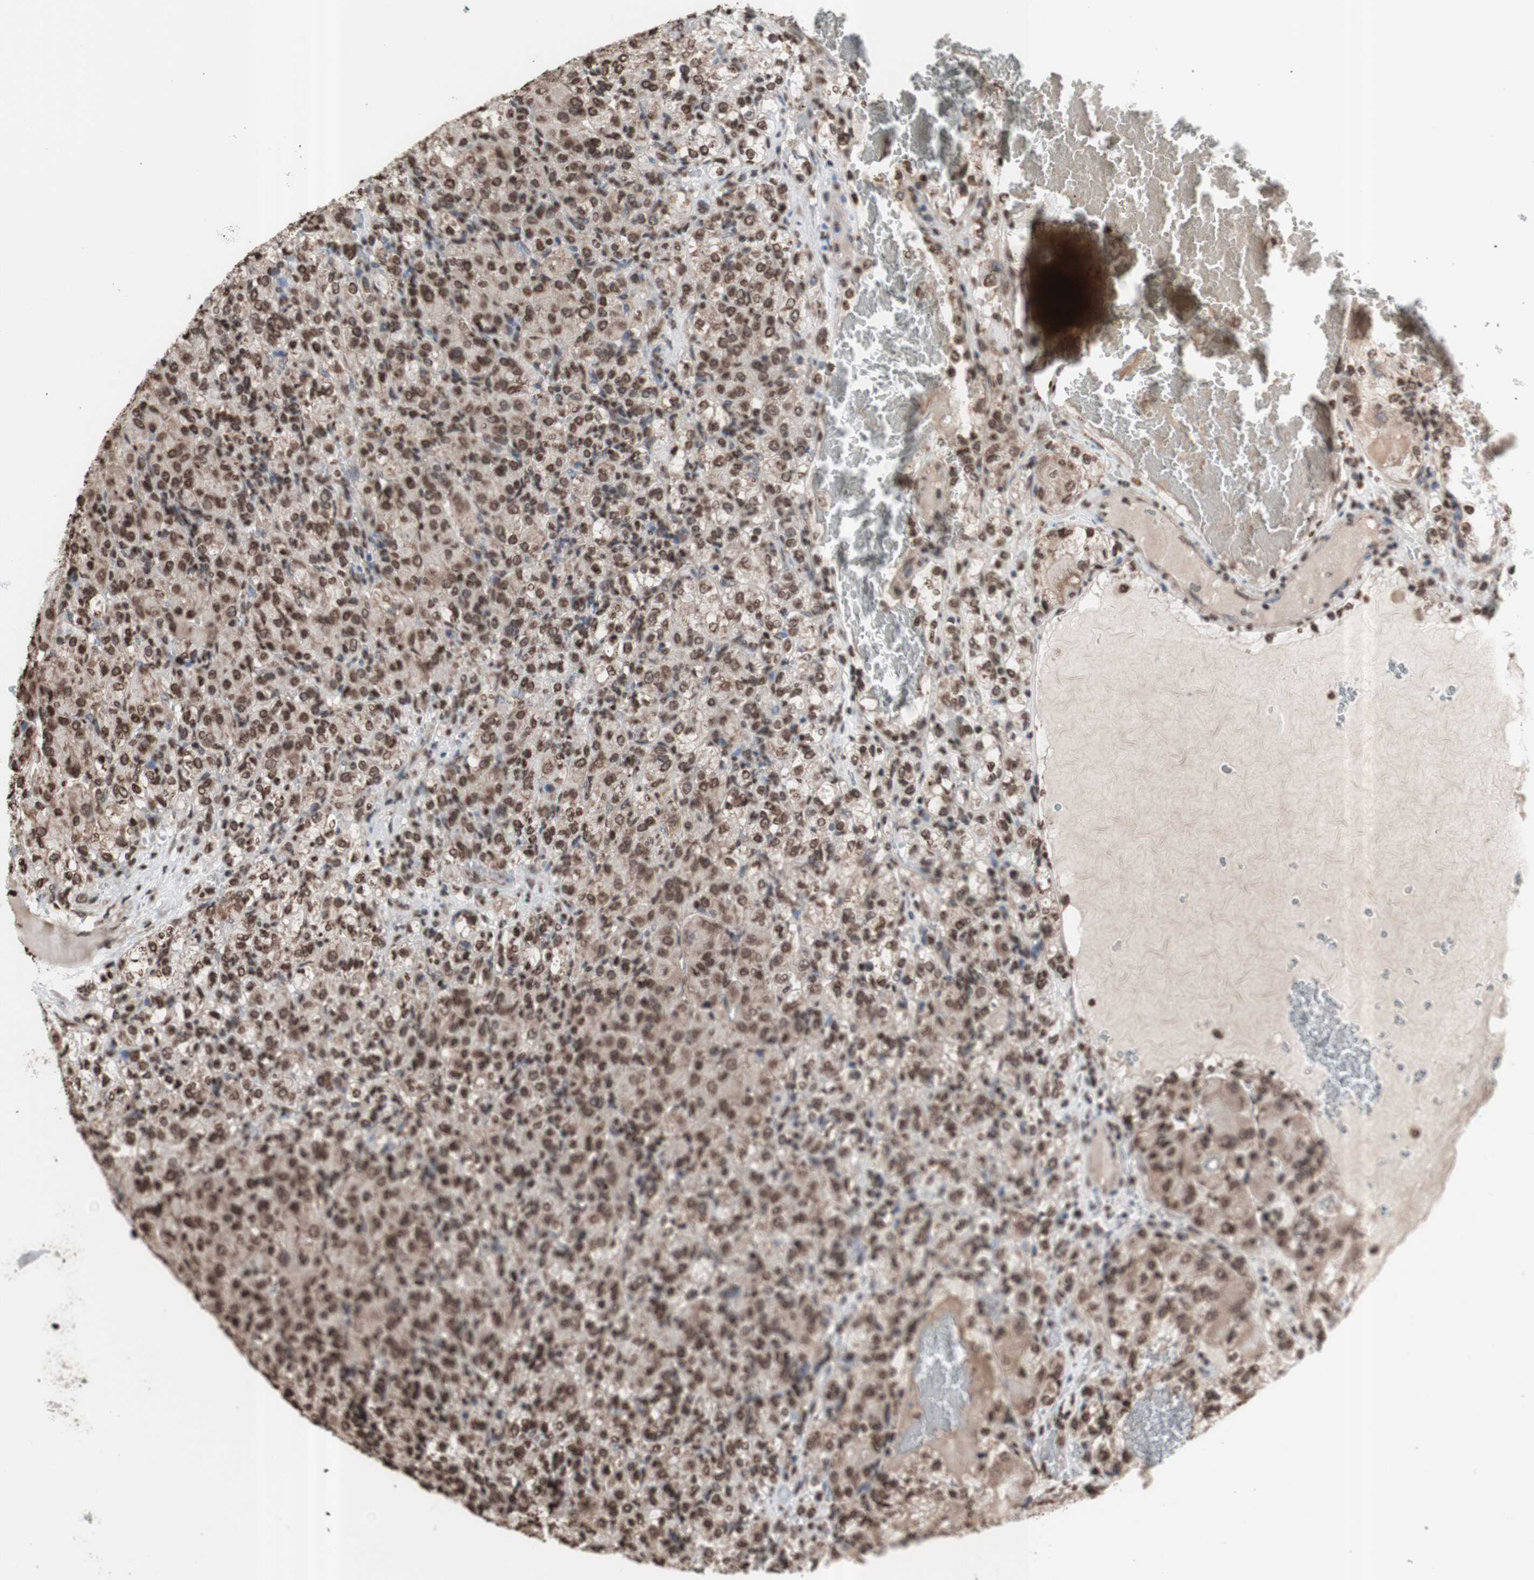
{"staining": {"intensity": "moderate", "quantity": ">75%", "location": "cytoplasmic/membranous,nuclear"}, "tissue": "renal cancer", "cell_type": "Tumor cells", "image_type": "cancer", "snomed": [{"axis": "morphology", "description": "Adenocarcinoma, NOS"}, {"axis": "topography", "description": "Kidney"}], "caption": "IHC of adenocarcinoma (renal) shows medium levels of moderate cytoplasmic/membranous and nuclear expression in about >75% of tumor cells.", "gene": "SNAI2", "patient": {"sex": "male", "age": 61}}